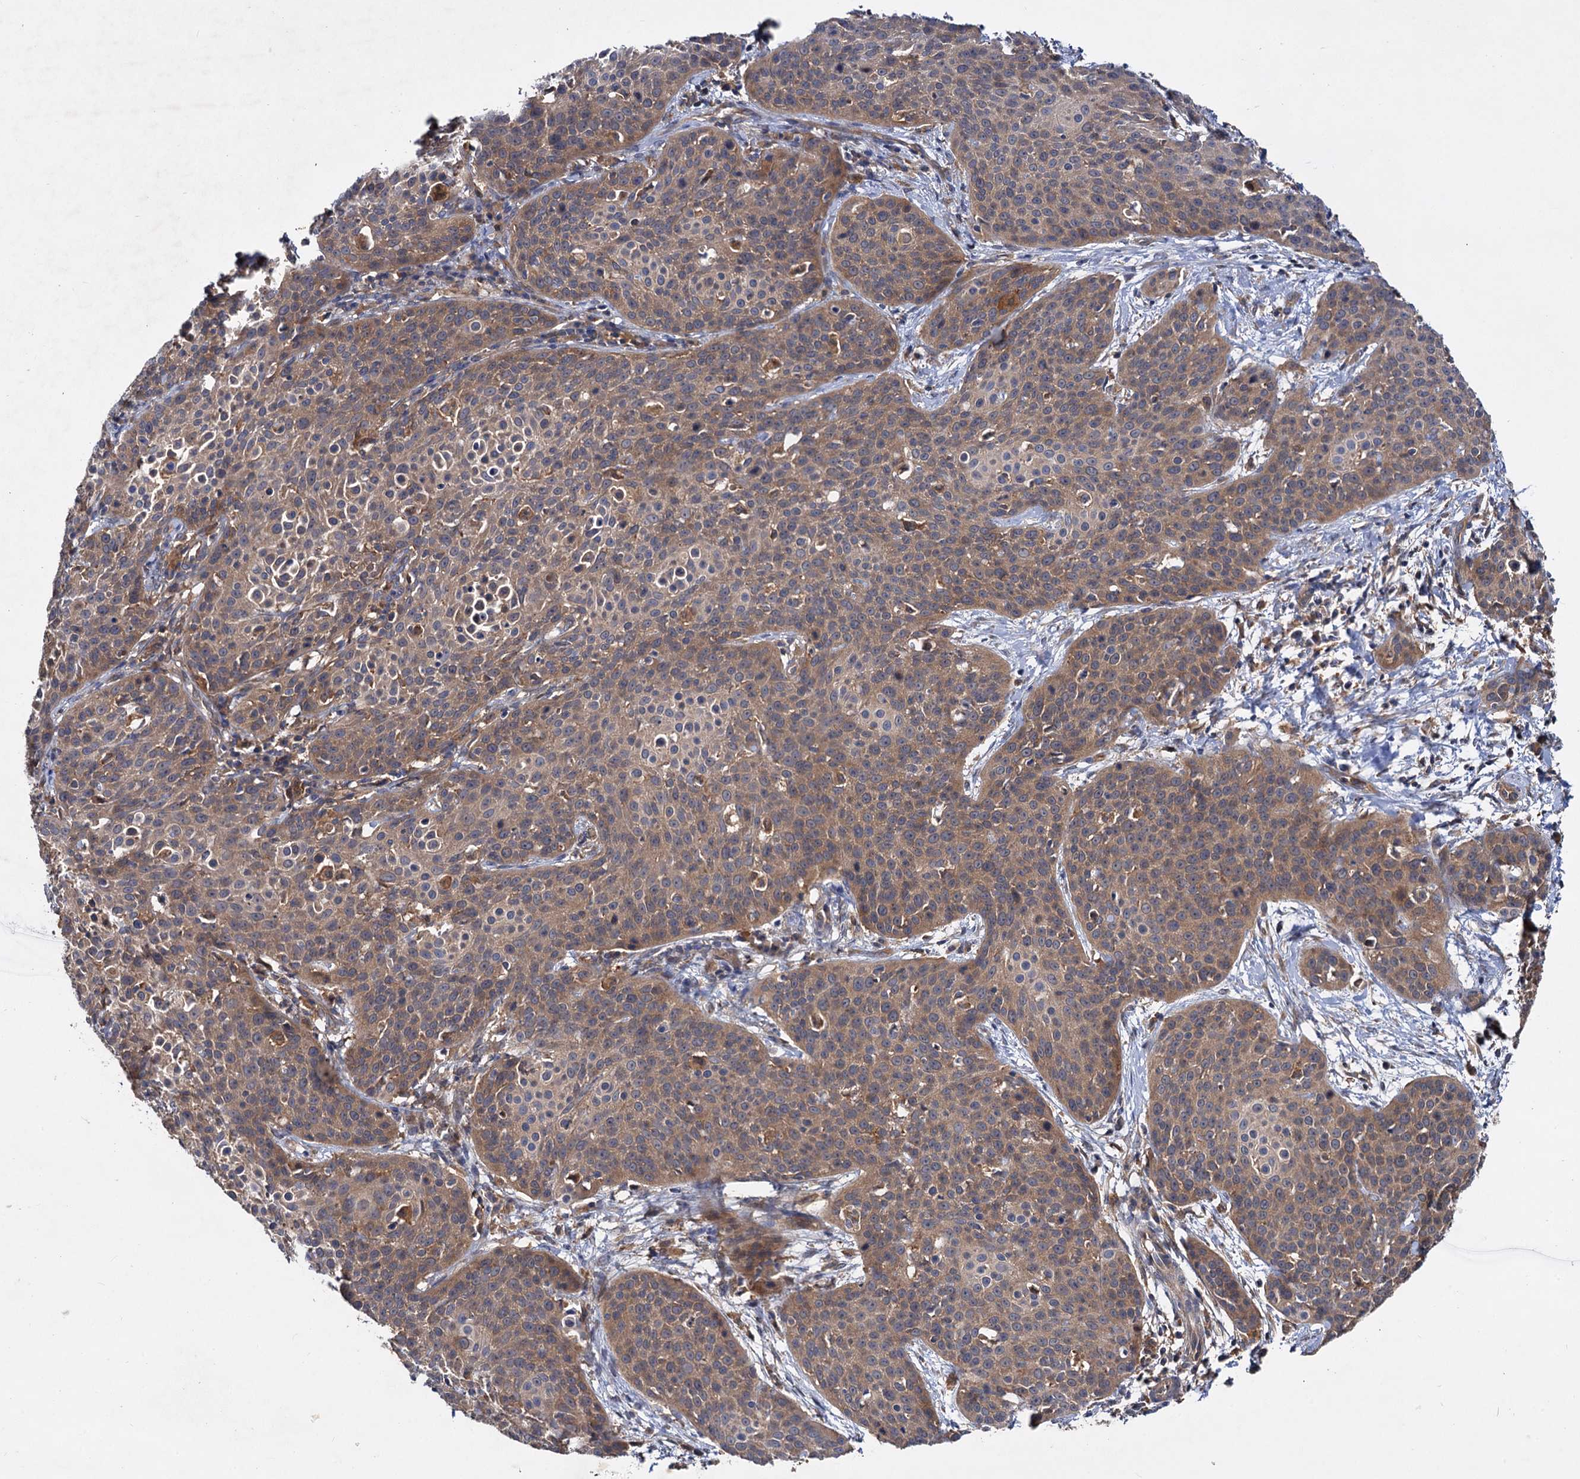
{"staining": {"intensity": "moderate", "quantity": "25%-75%", "location": "cytoplasmic/membranous"}, "tissue": "cervical cancer", "cell_type": "Tumor cells", "image_type": "cancer", "snomed": [{"axis": "morphology", "description": "Squamous cell carcinoma, NOS"}, {"axis": "topography", "description": "Cervix"}], "caption": "Cervical cancer stained for a protein (brown) exhibits moderate cytoplasmic/membranous positive positivity in about 25%-75% of tumor cells.", "gene": "VPS29", "patient": {"sex": "female", "age": 38}}